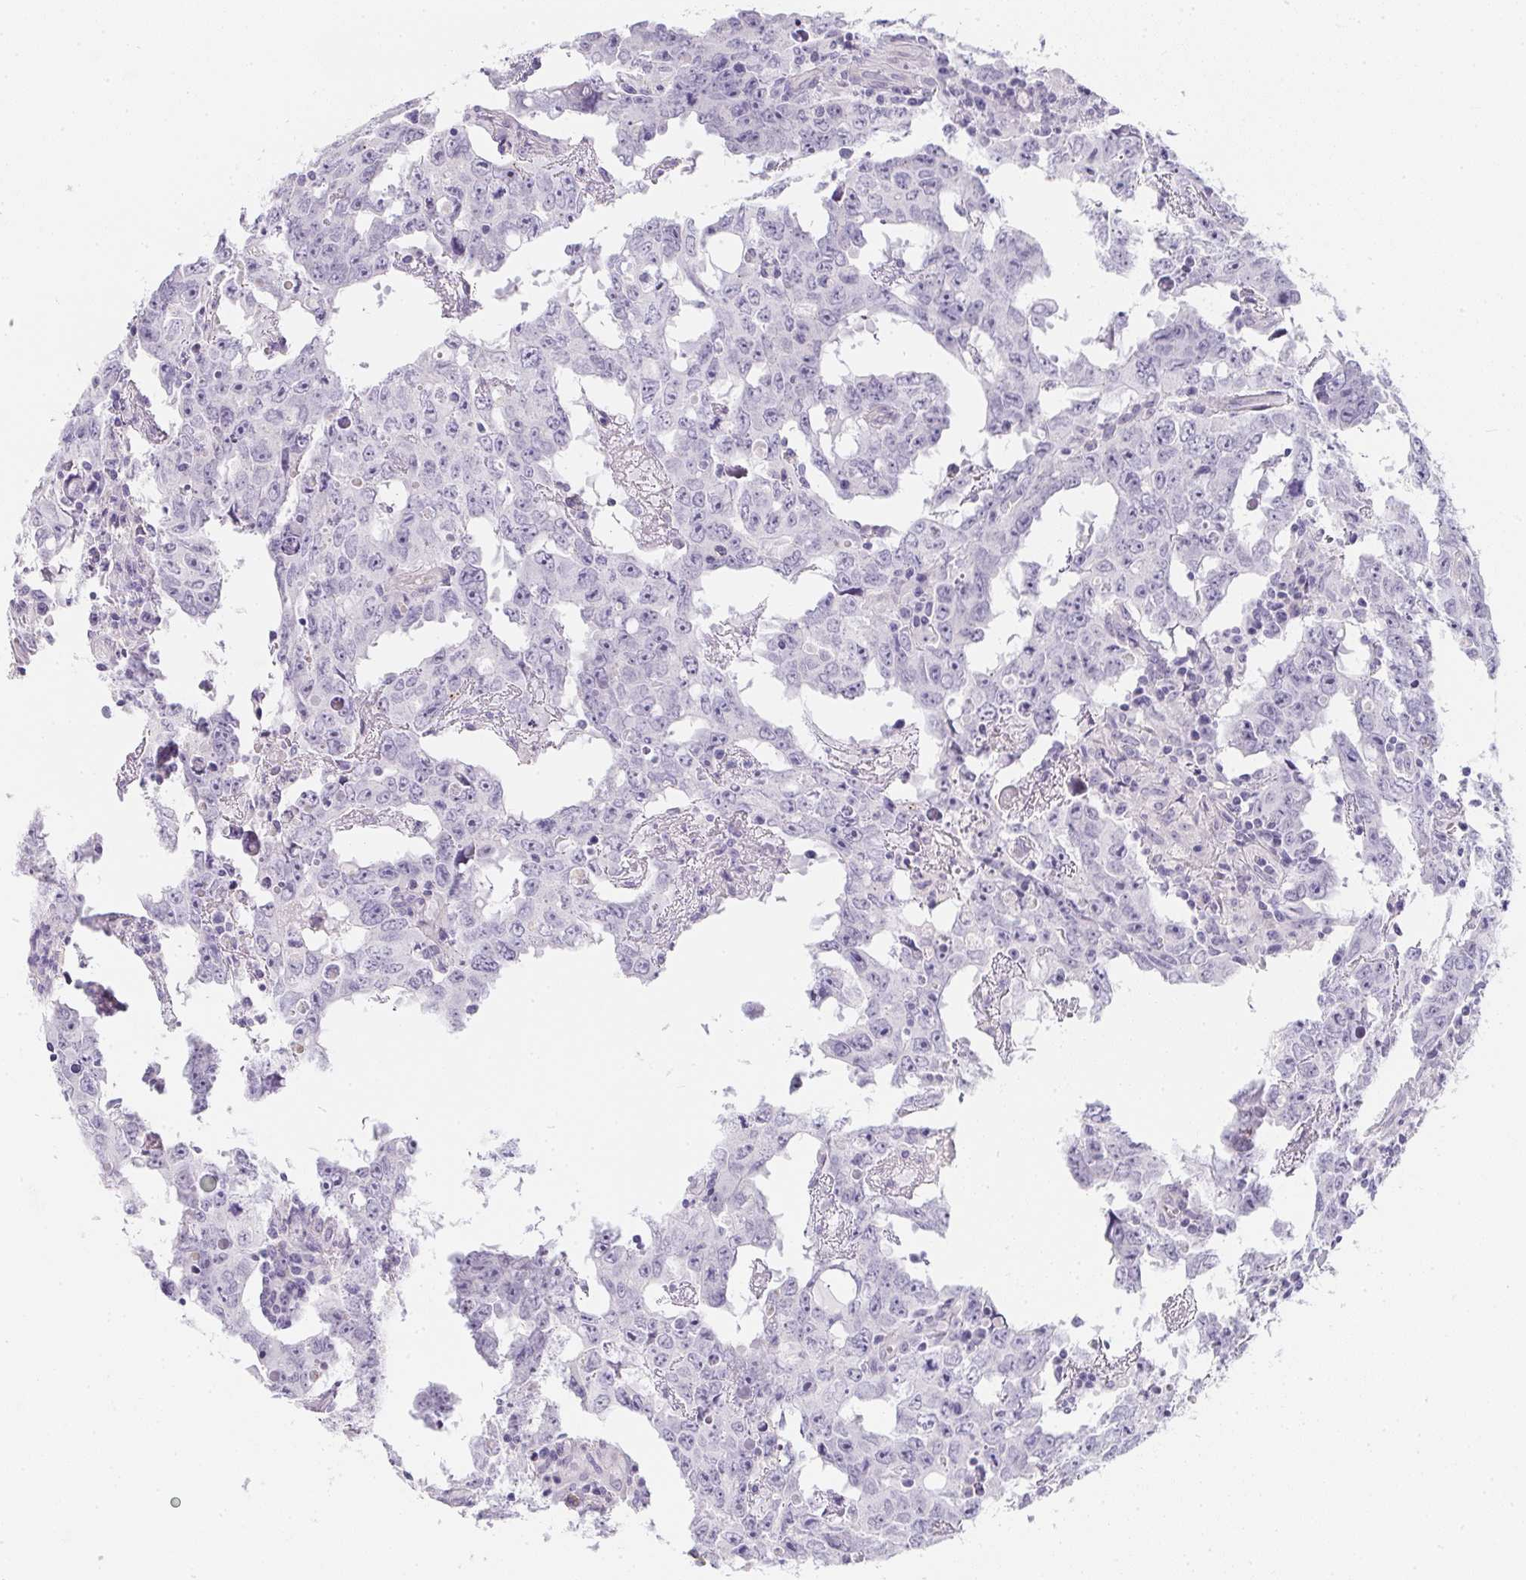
{"staining": {"intensity": "negative", "quantity": "none", "location": "none"}, "tissue": "testis cancer", "cell_type": "Tumor cells", "image_type": "cancer", "snomed": [{"axis": "morphology", "description": "Carcinoma, Embryonal, NOS"}, {"axis": "topography", "description": "Testis"}], "caption": "Histopathology image shows no significant protein expression in tumor cells of testis embryonal carcinoma.", "gene": "MAP1A", "patient": {"sex": "male", "age": 22}}